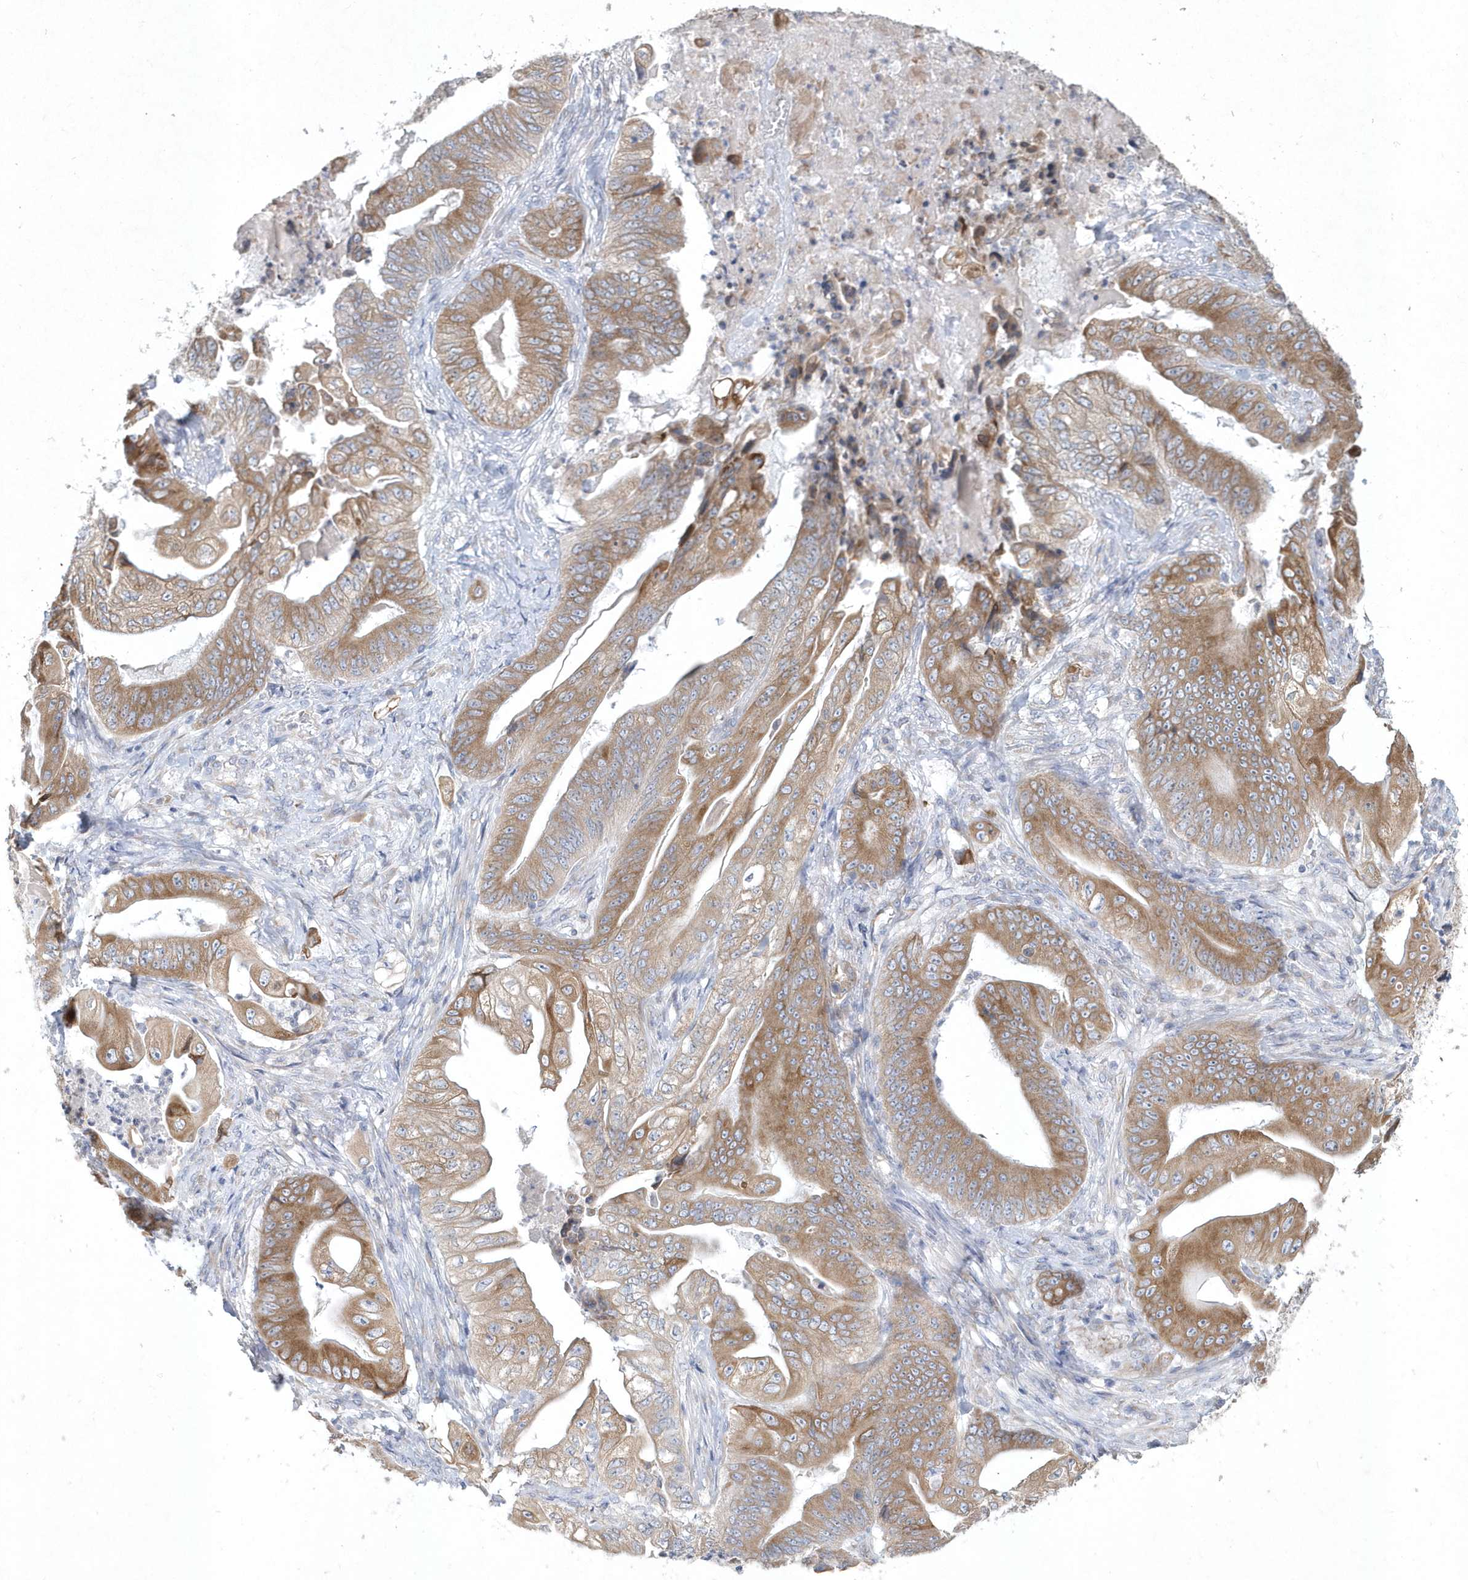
{"staining": {"intensity": "moderate", "quantity": ">75%", "location": "cytoplasmic/membranous"}, "tissue": "stomach cancer", "cell_type": "Tumor cells", "image_type": "cancer", "snomed": [{"axis": "morphology", "description": "Adenocarcinoma, NOS"}, {"axis": "topography", "description": "Stomach"}], "caption": "There is medium levels of moderate cytoplasmic/membranous expression in tumor cells of stomach adenocarcinoma, as demonstrated by immunohistochemical staining (brown color).", "gene": "DGAT1", "patient": {"sex": "female", "age": 73}}